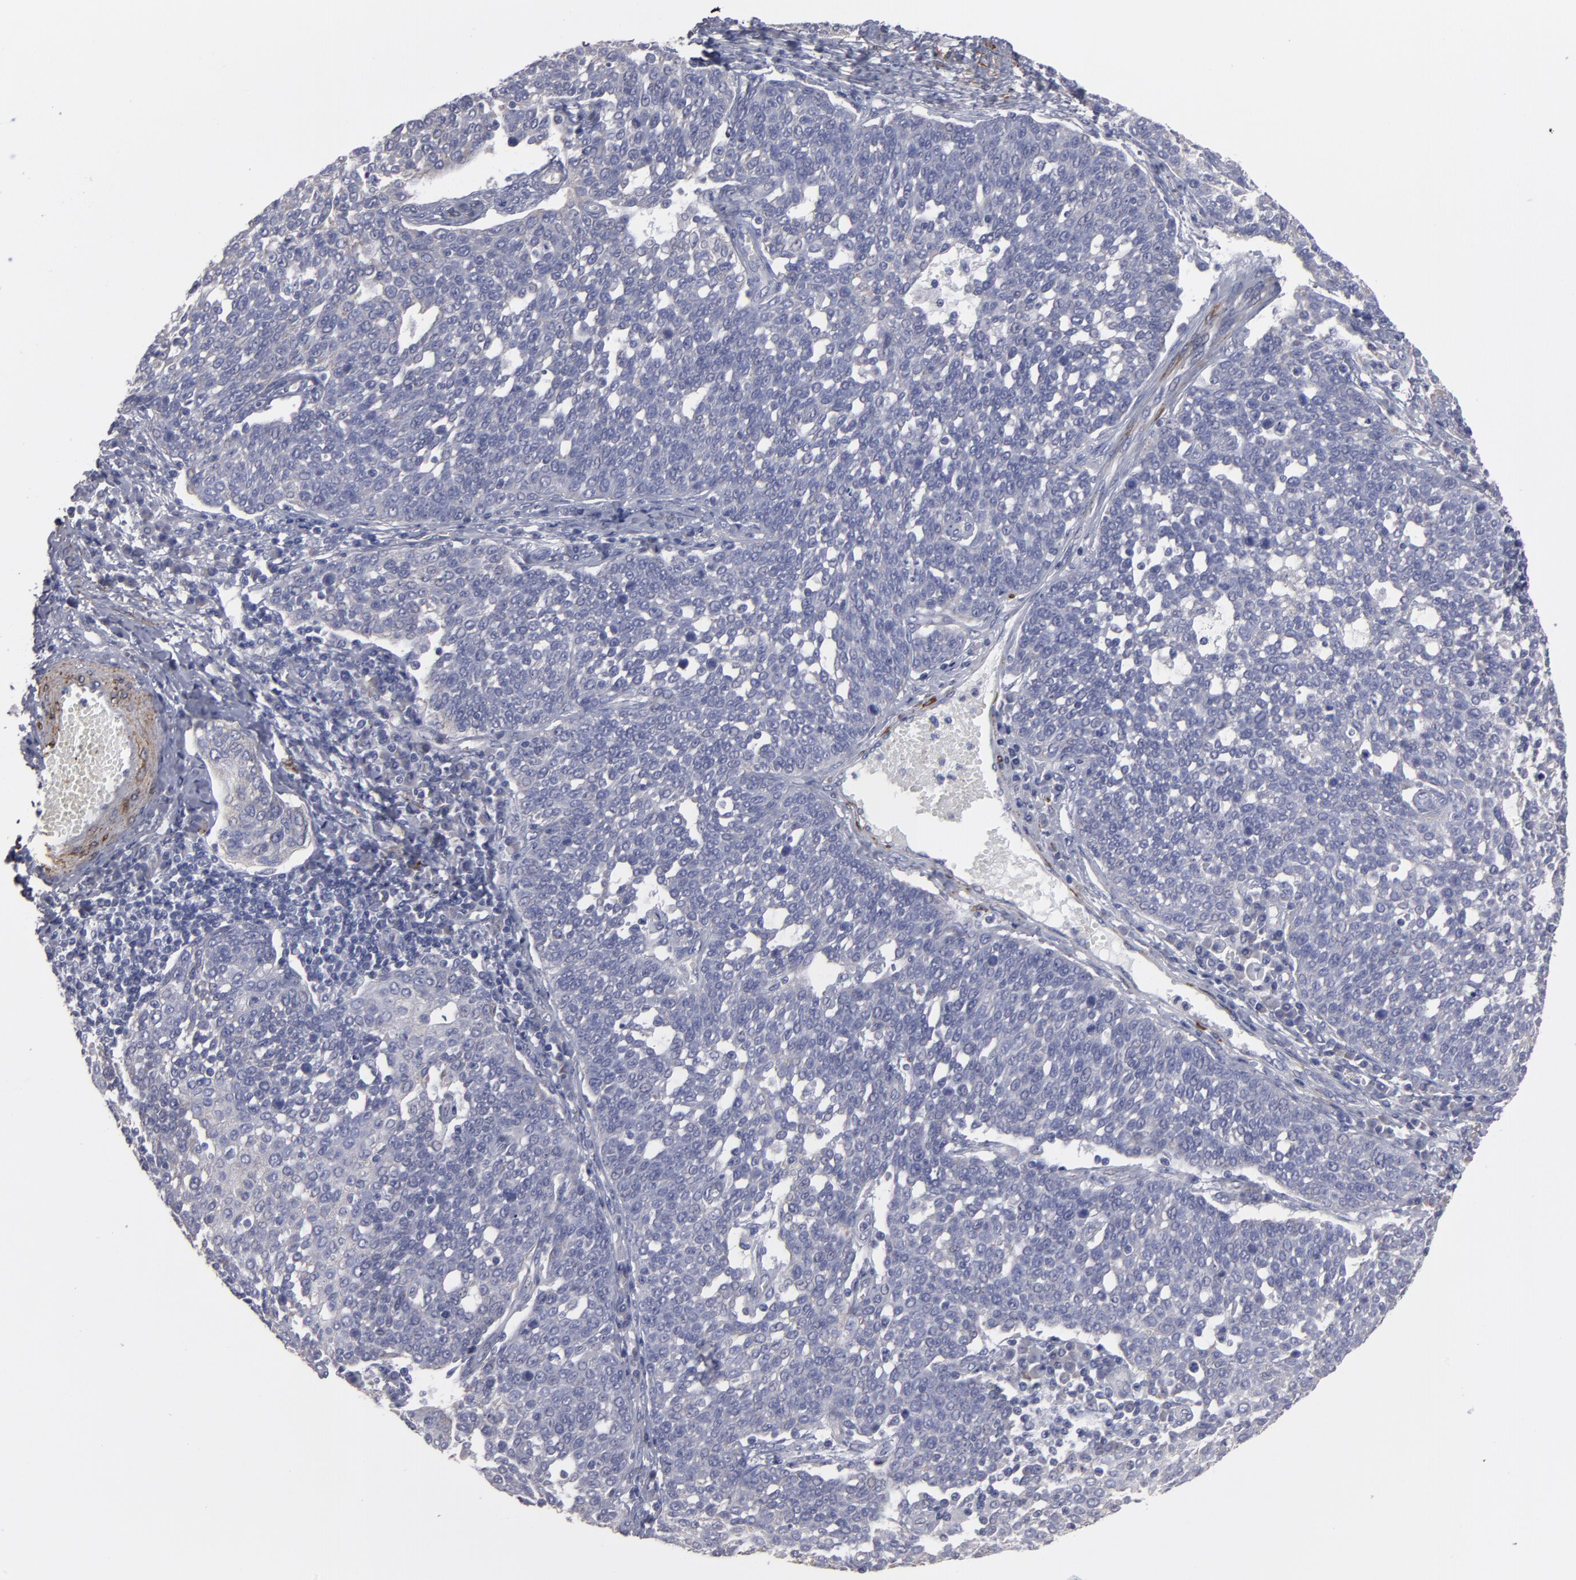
{"staining": {"intensity": "negative", "quantity": "none", "location": "none"}, "tissue": "cervical cancer", "cell_type": "Tumor cells", "image_type": "cancer", "snomed": [{"axis": "morphology", "description": "Squamous cell carcinoma, NOS"}, {"axis": "topography", "description": "Cervix"}], "caption": "IHC image of neoplastic tissue: human cervical squamous cell carcinoma stained with DAB (3,3'-diaminobenzidine) shows no significant protein positivity in tumor cells.", "gene": "SLMAP", "patient": {"sex": "female", "age": 34}}